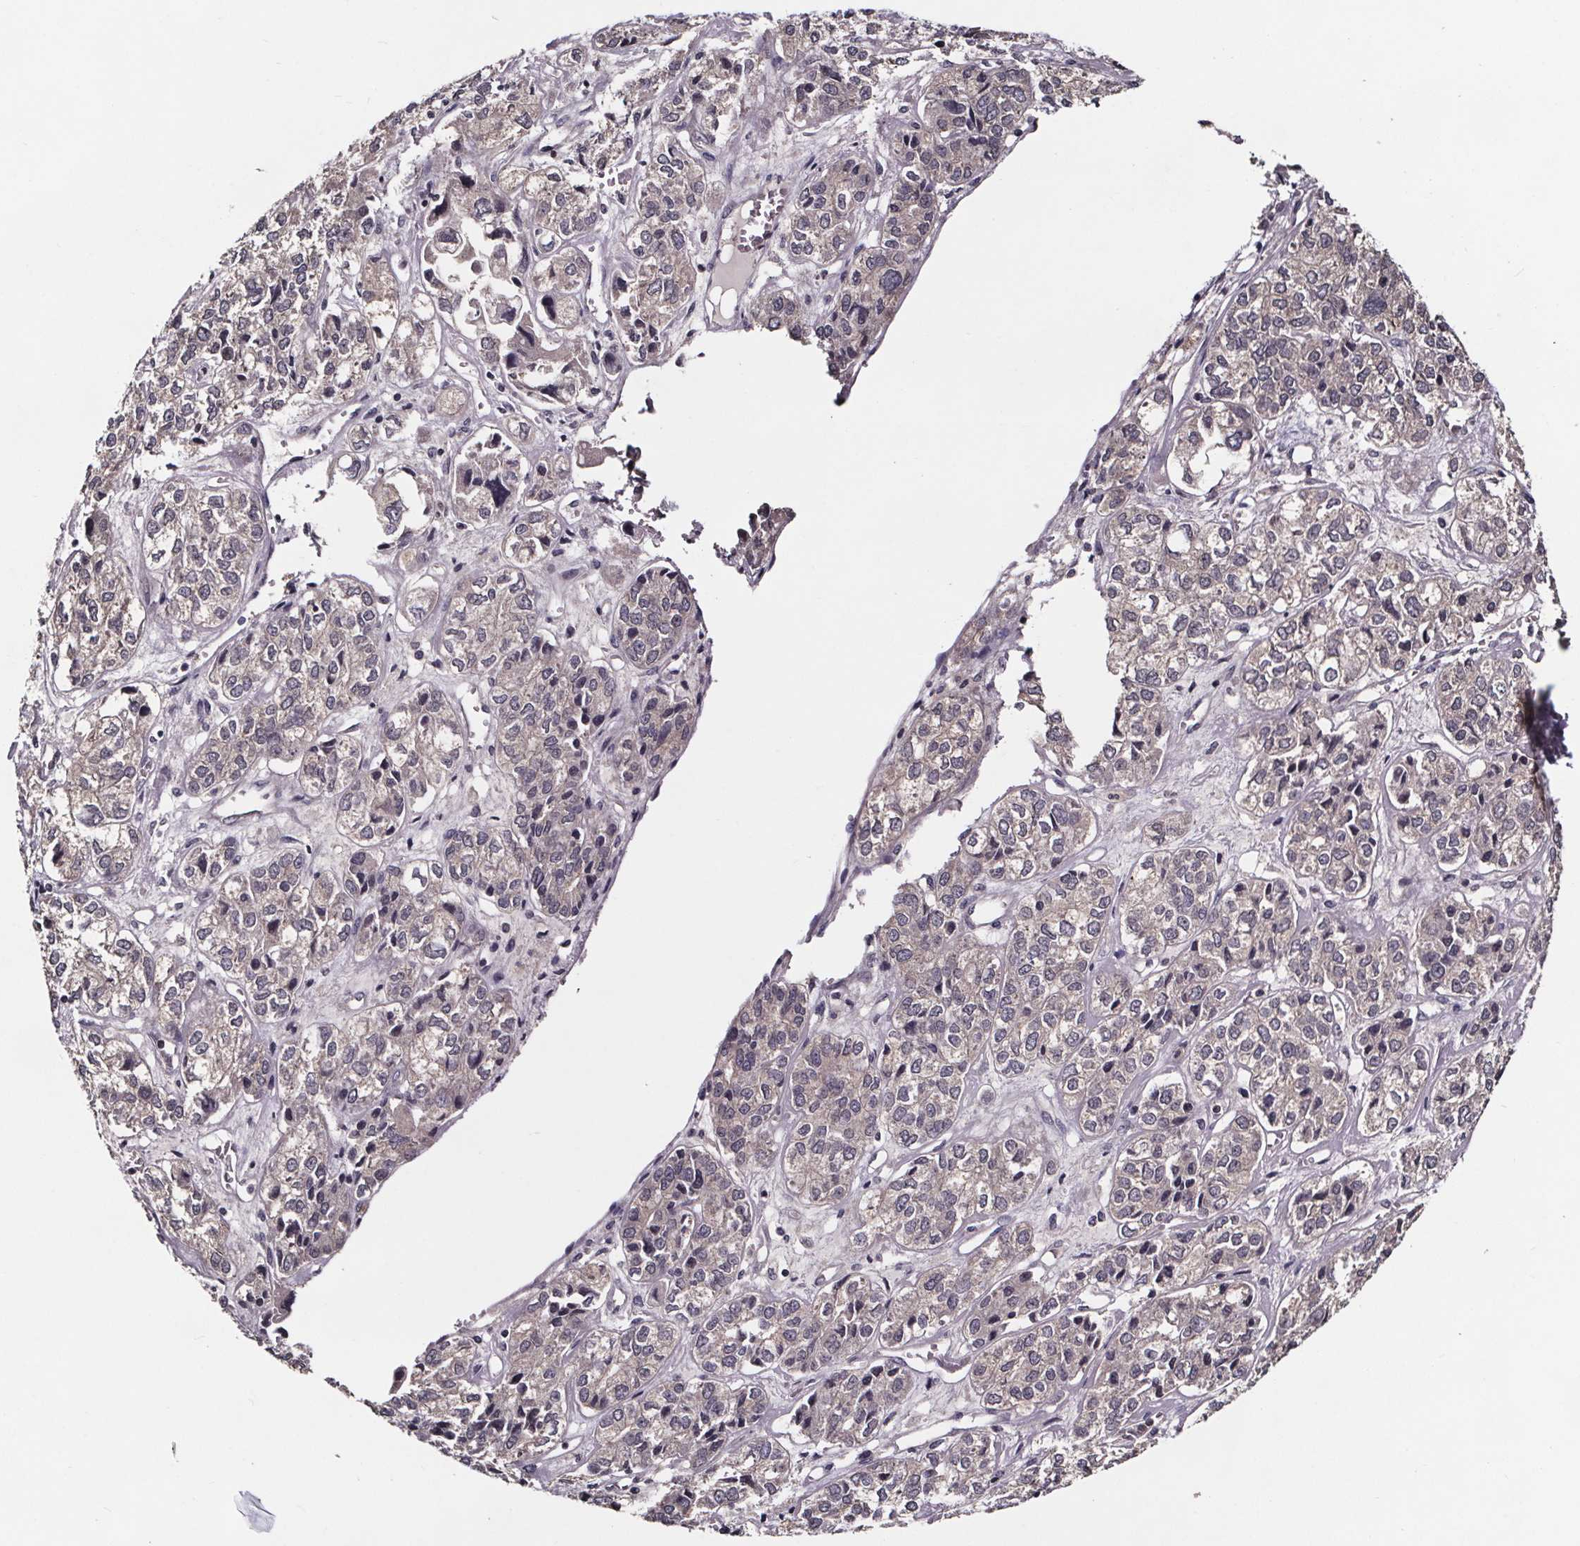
{"staining": {"intensity": "weak", "quantity": "<25%", "location": "cytoplasmic/membranous"}, "tissue": "ovarian cancer", "cell_type": "Tumor cells", "image_type": "cancer", "snomed": [{"axis": "morphology", "description": "Carcinoma, endometroid"}, {"axis": "topography", "description": "Ovary"}], "caption": "Tumor cells show no significant protein positivity in ovarian cancer.", "gene": "SMIM1", "patient": {"sex": "female", "age": 64}}